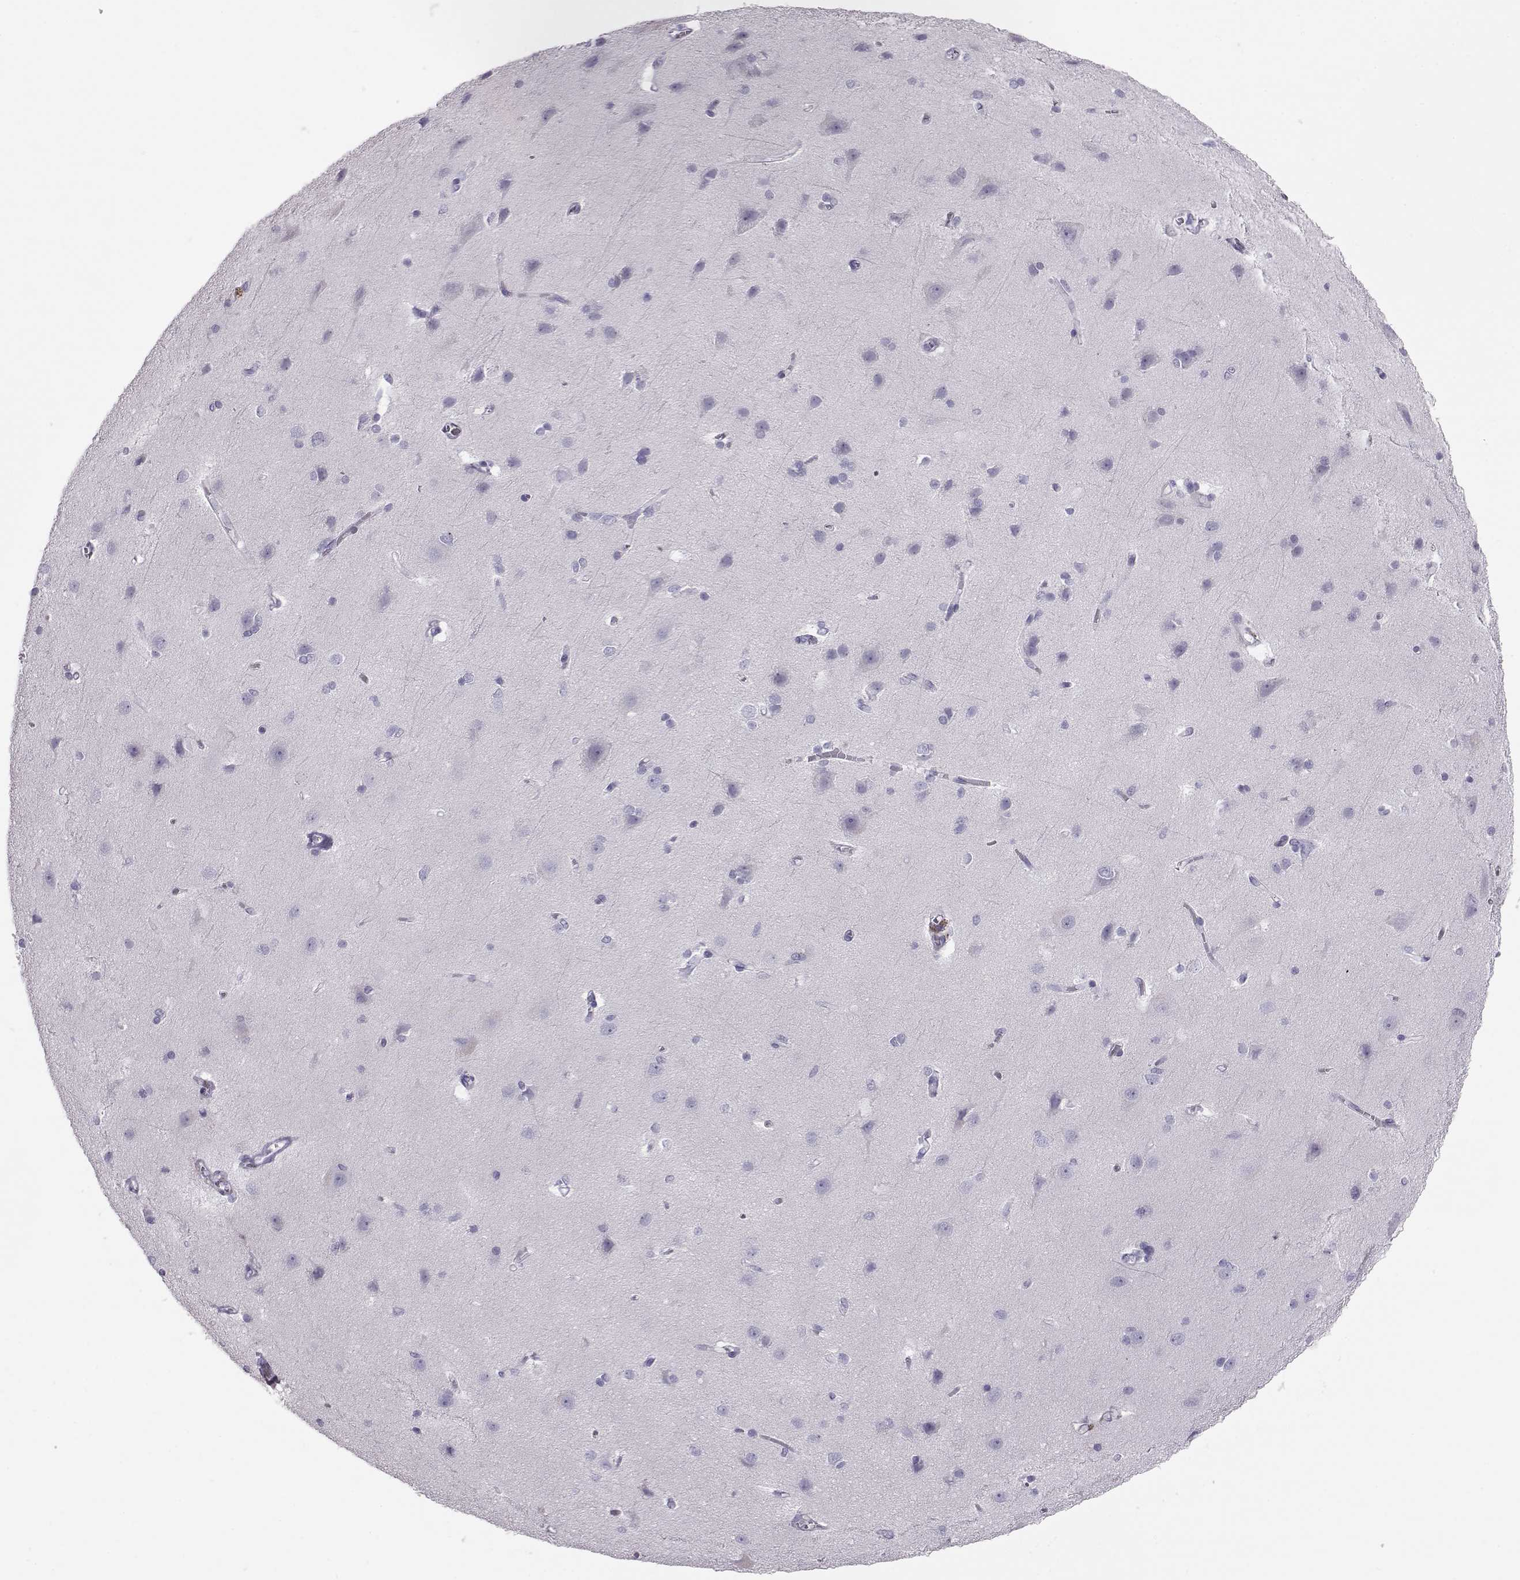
{"staining": {"intensity": "negative", "quantity": "none", "location": "none"}, "tissue": "cerebral cortex", "cell_type": "Endothelial cells", "image_type": "normal", "snomed": [{"axis": "morphology", "description": "Normal tissue, NOS"}, {"axis": "topography", "description": "Cerebral cortex"}], "caption": "Immunohistochemistry of benign human cerebral cortex displays no positivity in endothelial cells.", "gene": "GPR26", "patient": {"sex": "male", "age": 37}}